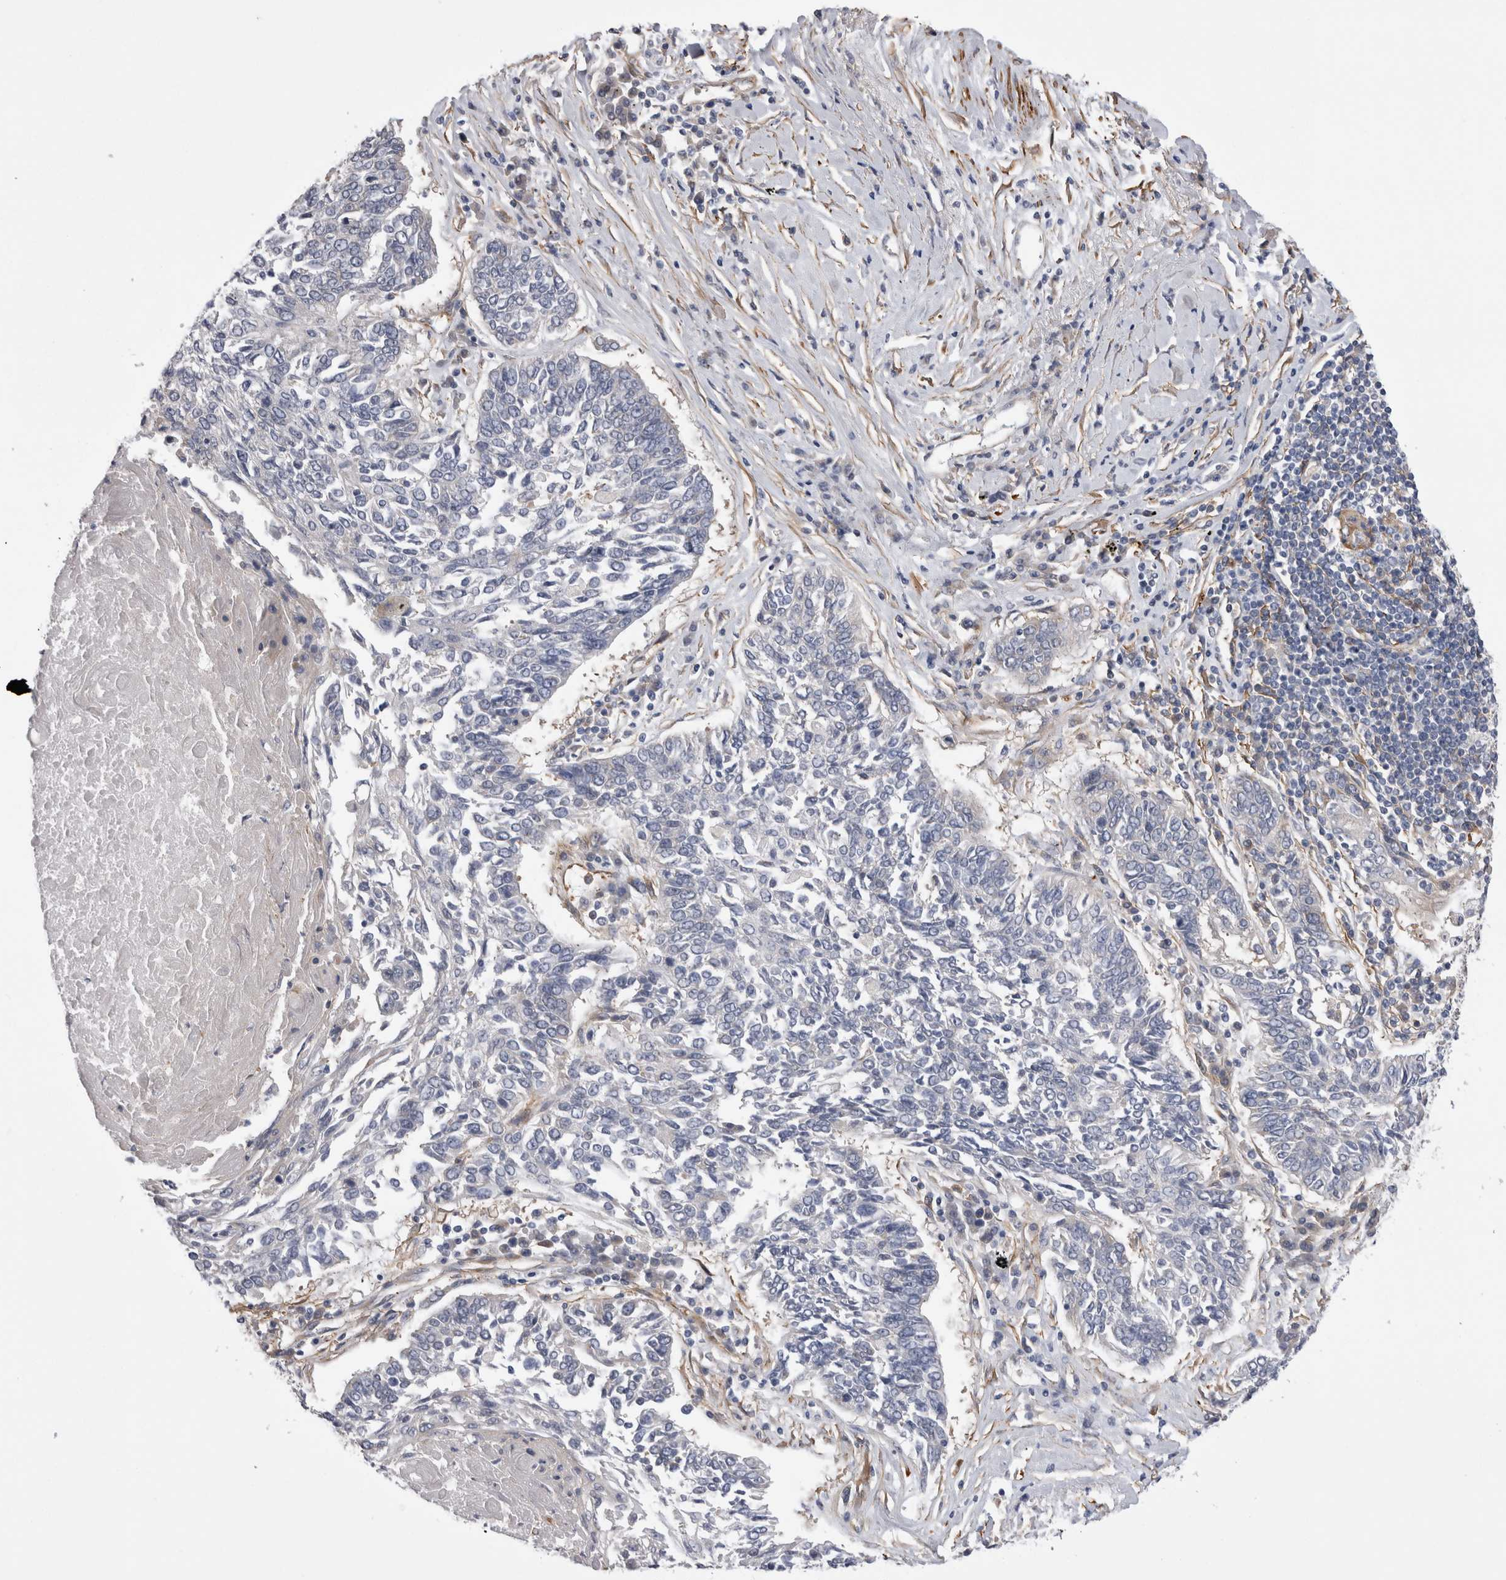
{"staining": {"intensity": "negative", "quantity": "none", "location": "none"}, "tissue": "lung cancer", "cell_type": "Tumor cells", "image_type": "cancer", "snomed": [{"axis": "morphology", "description": "Normal tissue, NOS"}, {"axis": "morphology", "description": "Squamous cell carcinoma, NOS"}, {"axis": "topography", "description": "Cartilage tissue"}, {"axis": "topography", "description": "Bronchus"}, {"axis": "topography", "description": "Lung"}], "caption": "Tumor cells are negative for protein expression in human squamous cell carcinoma (lung). Nuclei are stained in blue.", "gene": "EPRS1", "patient": {"sex": "female", "age": 49}}